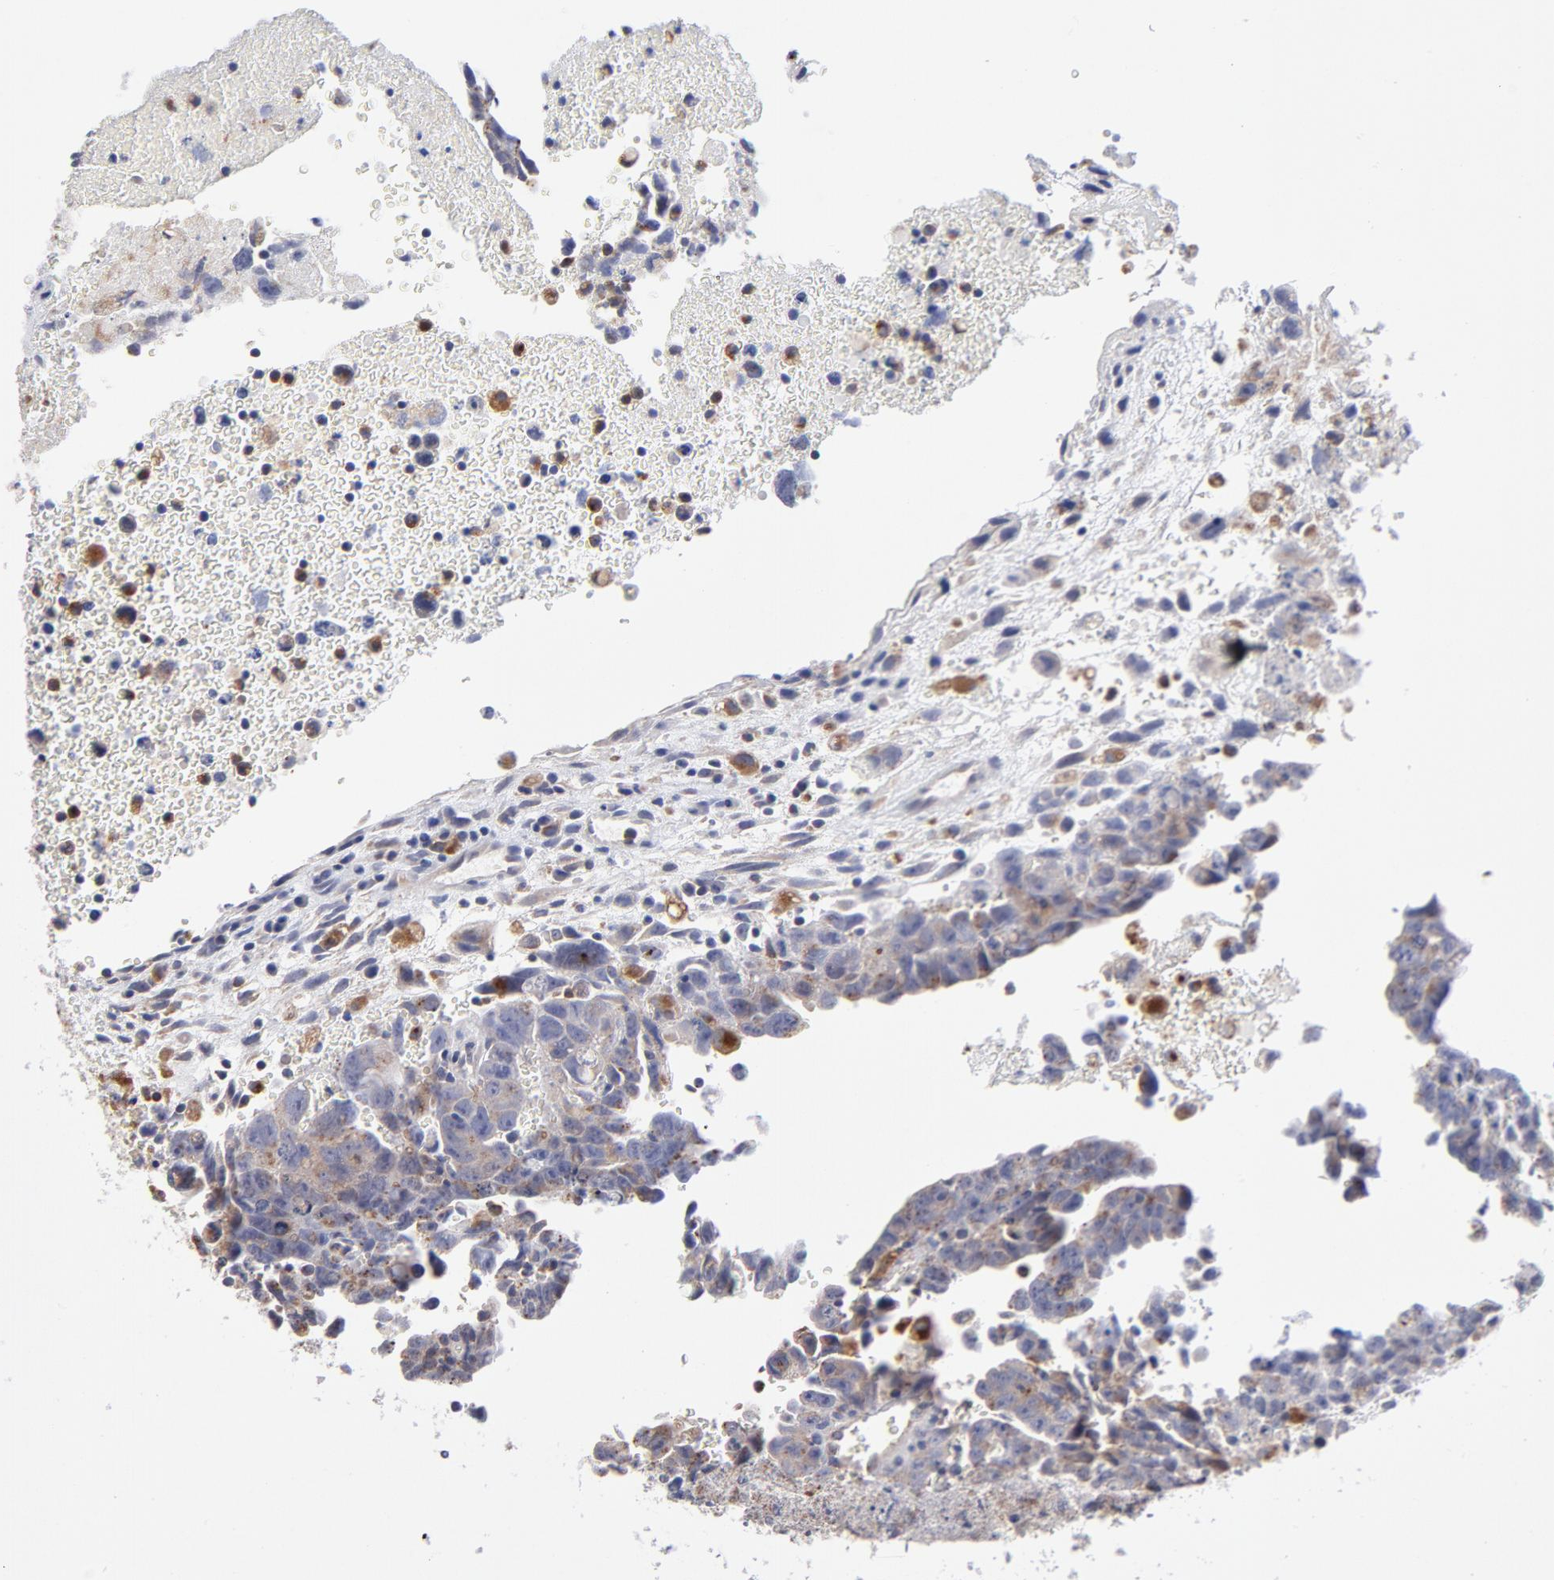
{"staining": {"intensity": "weak", "quantity": "<25%", "location": "cytoplasmic/membranous"}, "tissue": "testis cancer", "cell_type": "Tumor cells", "image_type": "cancer", "snomed": [{"axis": "morphology", "description": "Carcinoma, Embryonal, NOS"}, {"axis": "topography", "description": "Testis"}], "caption": "IHC of embryonal carcinoma (testis) shows no staining in tumor cells.", "gene": "RRAGB", "patient": {"sex": "male", "age": 28}}